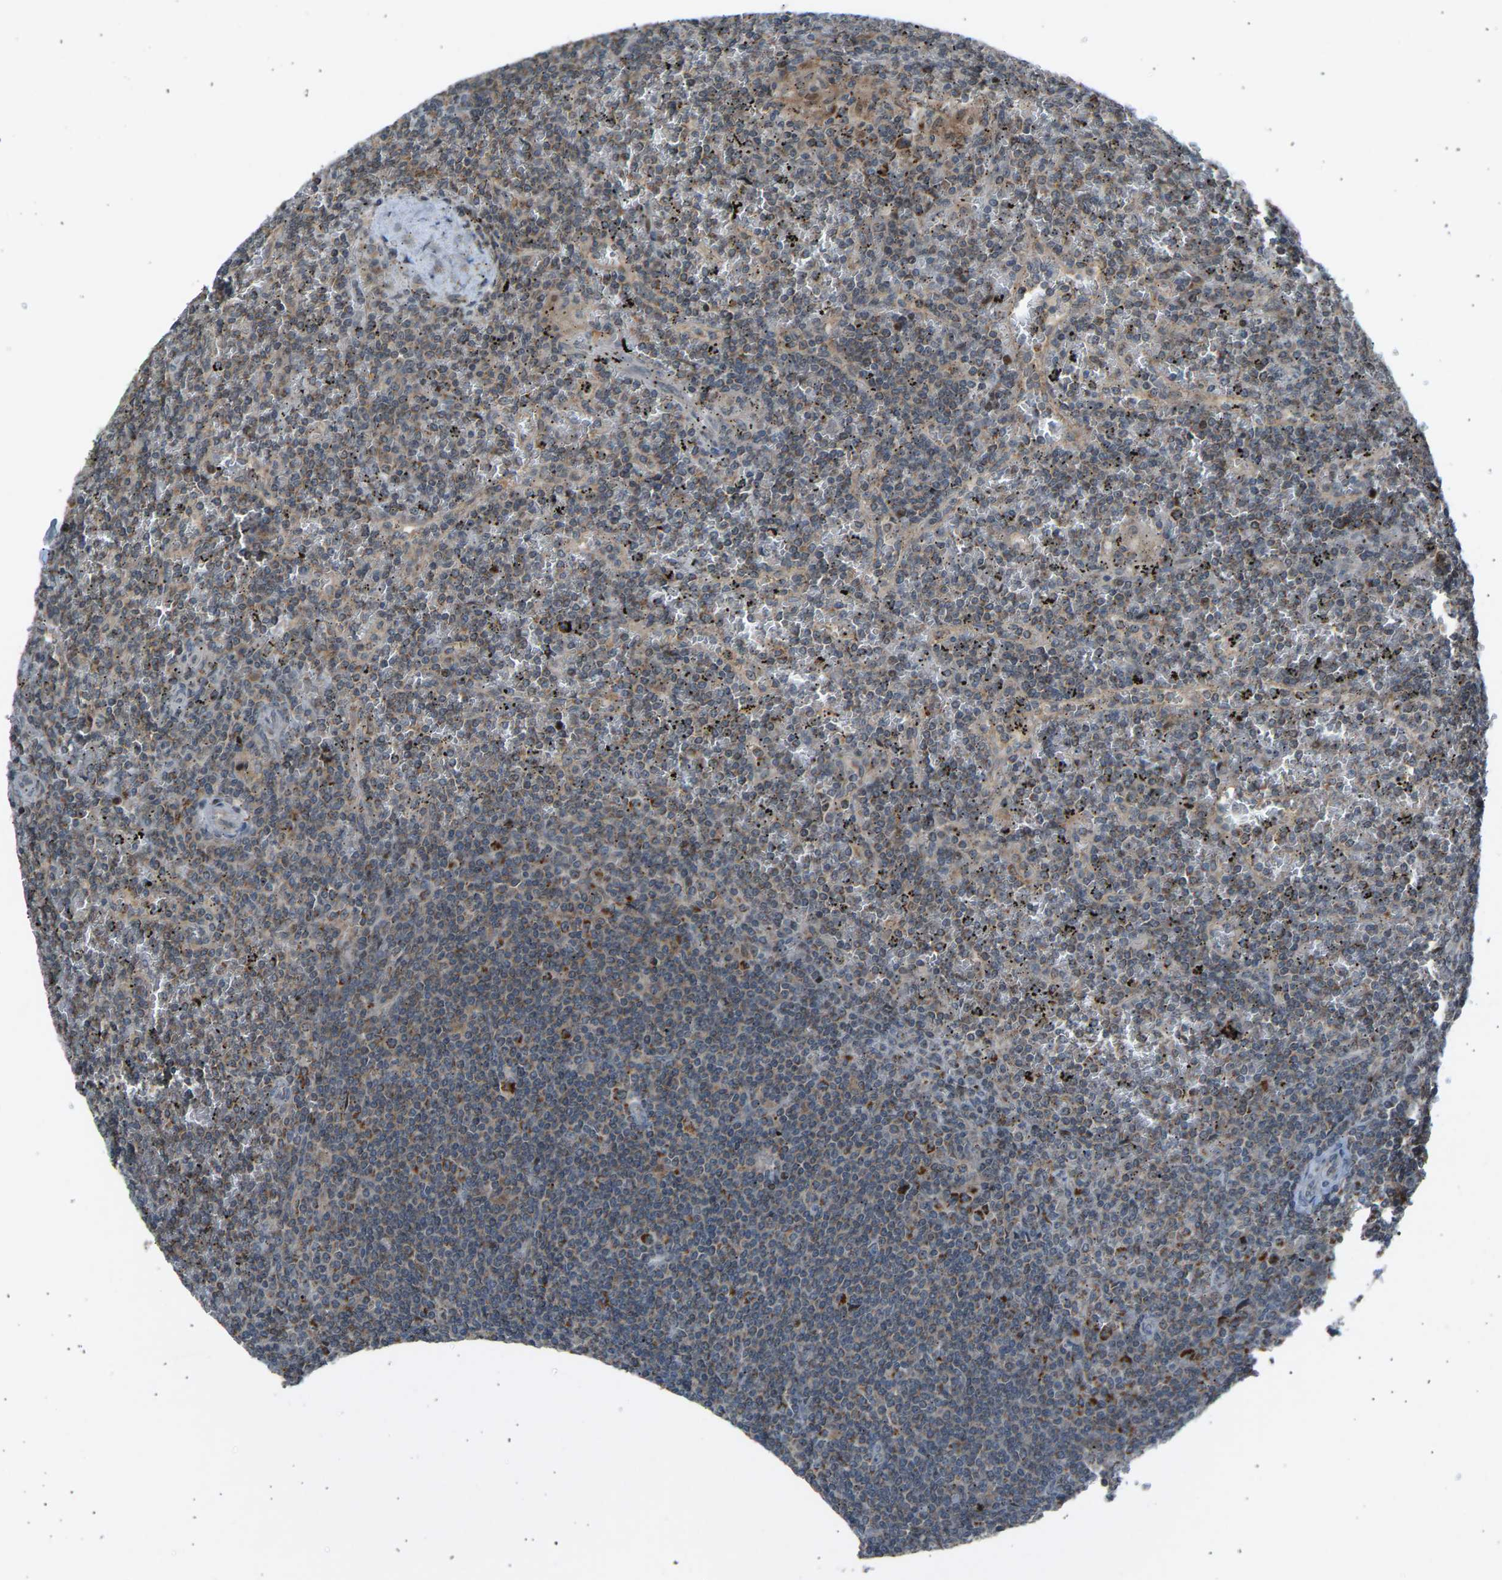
{"staining": {"intensity": "weak", "quantity": "<25%", "location": "cytoplasmic/membranous"}, "tissue": "lymphoma", "cell_type": "Tumor cells", "image_type": "cancer", "snomed": [{"axis": "morphology", "description": "Malignant lymphoma, non-Hodgkin's type, Low grade"}, {"axis": "topography", "description": "Spleen"}], "caption": "Lymphoma stained for a protein using immunohistochemistry (IHC) demonstrates no staining tumor cells.", "gene": "SLIRP", "patient": {"sex": "female", "age": 19}}